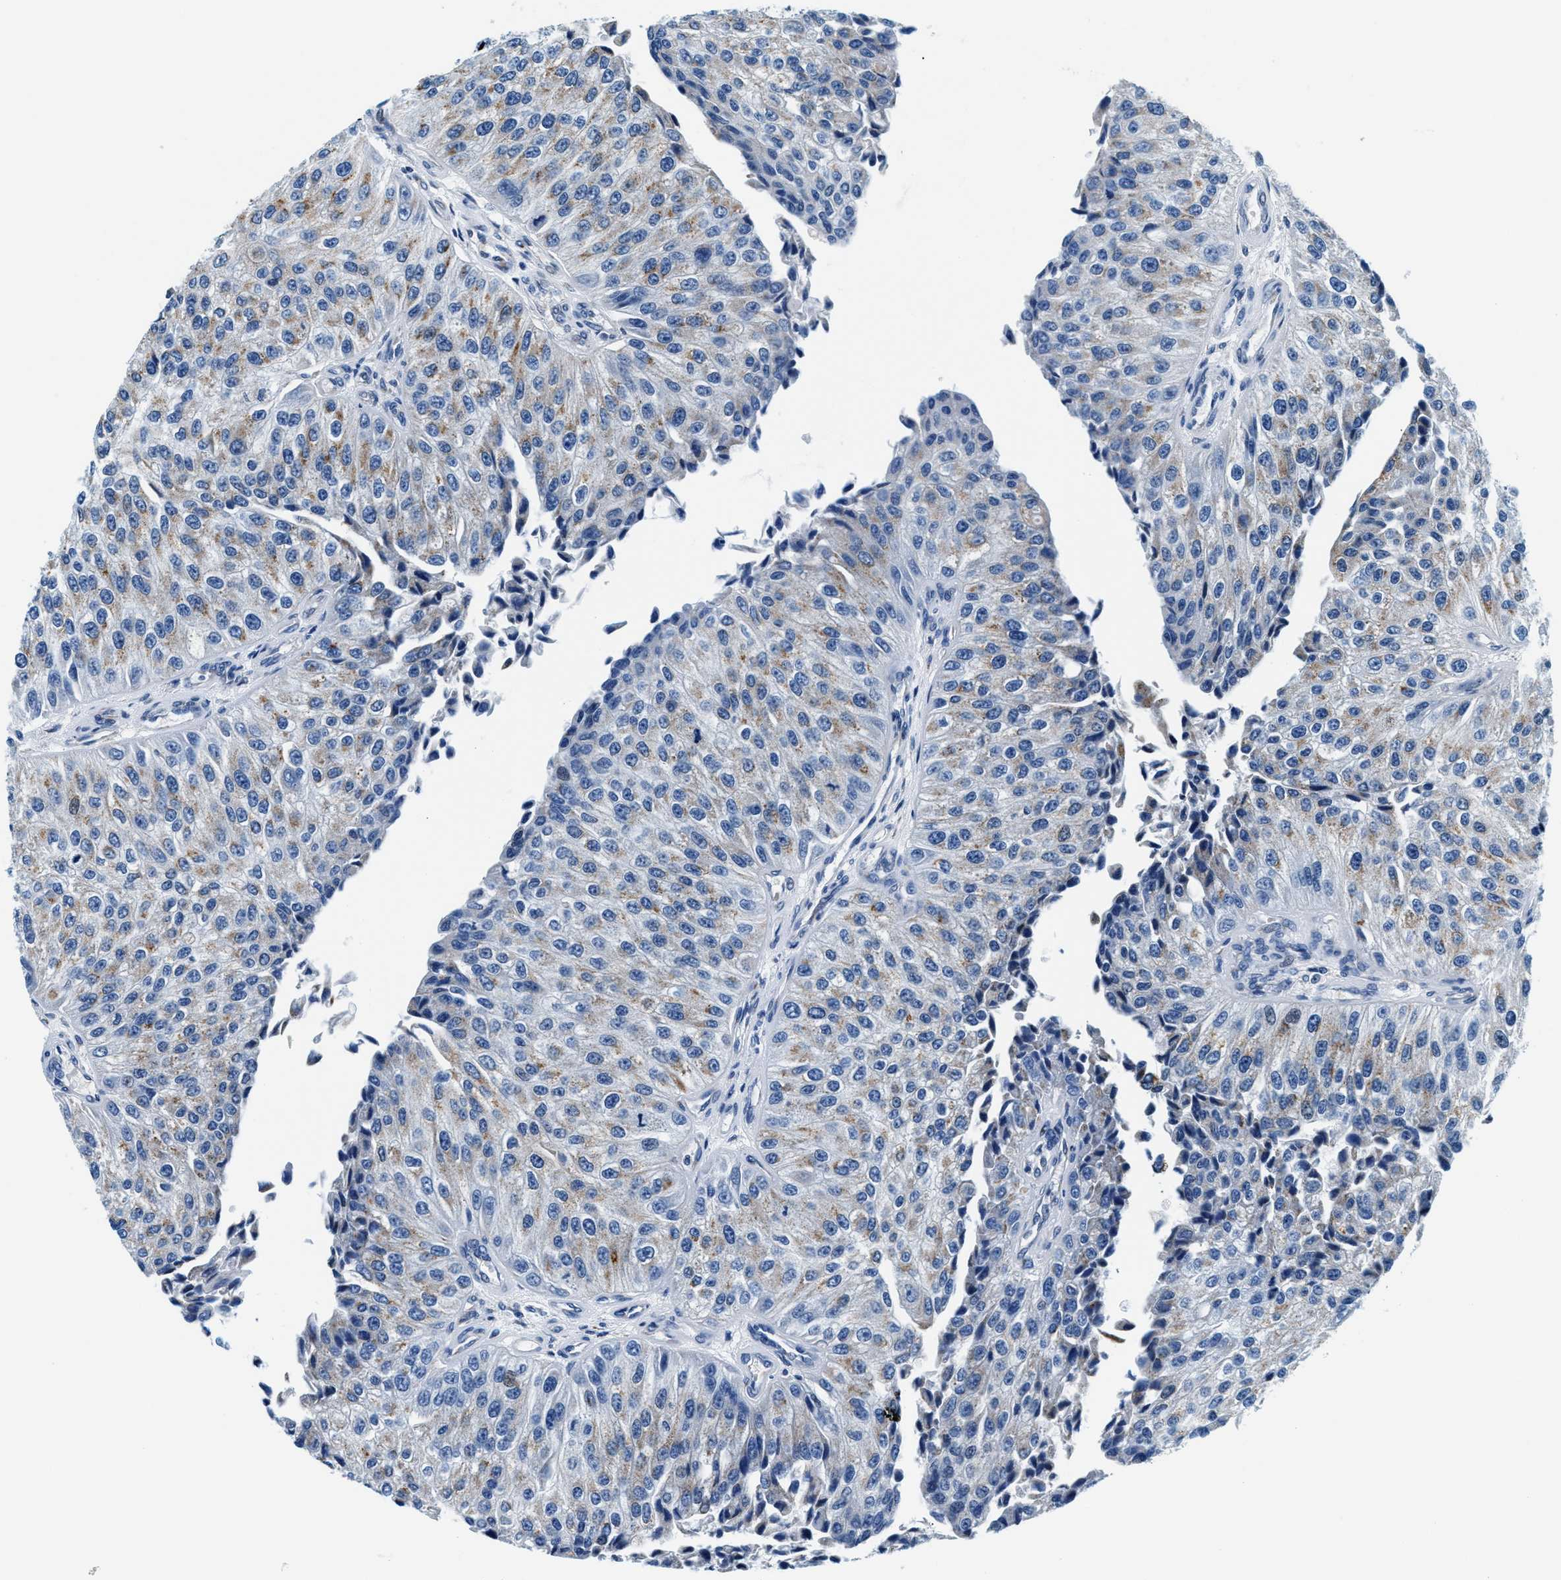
{"staining": {"intensity": "weak", "quantity": "25%-75%", "location": "cytoplasmic/membranous"}, "tissue": "urothelial cancer", "cell_type": "Tumor cells", "image_type": "cancer", "snomed": [{"axis": "morphology", "description": "Urothelial carcinoma, High grade"}, {"axis": "topography", "description": "Kidney"}, {"axis": "topography", "description": "Urinary bladder"}], "caption": "Approximately 25%-75% of tumor cells in urothelial cancer display weak cytoplasmic/membranous protein positivity as visualized by brown immunohistochemical staining.", "gene": "VPS53", "patient": {"sex": "male", "age": 77}}